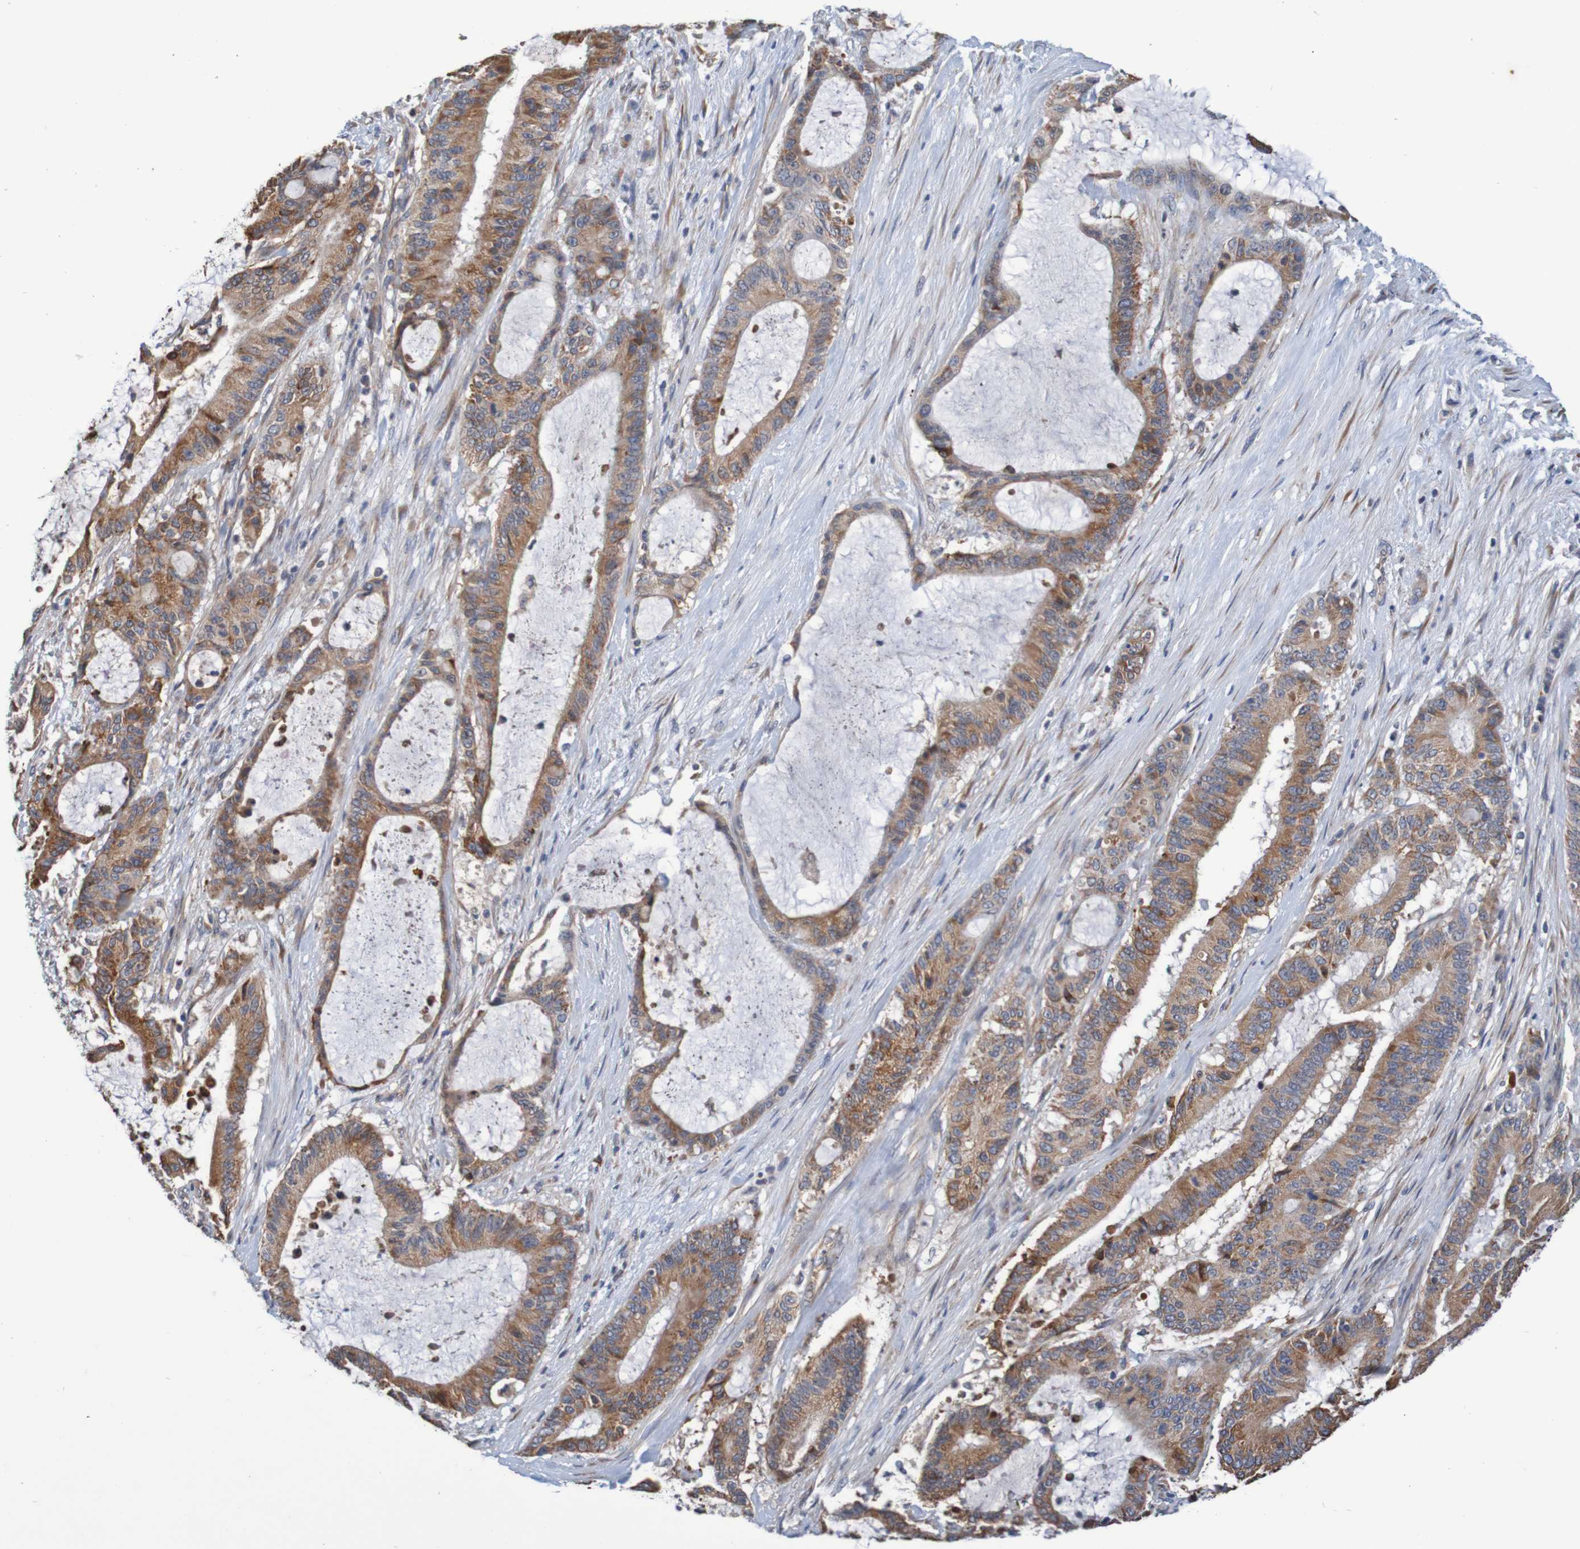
{"staining": {"intensity": "moderate", "quantity": ">75%", "location": "cytoplasmic/membranous"}, "tissue": "liver cancer", "cell_type": "Tumor cells", "image_type": "cancer", "snomed": [{"axis": "morphology", "description": "Cholangiocarcinoma"}, {"axis": "topography", "description": "Liver"}], "caption": "Protein staining by immunohistochemistry displays moderate cytoplasmic/membranous positivity in approximately >75% of tumor cells in liver cancer (cholangiocarcinoma).", "gene": "CLDN18", "patient": {"sex": "female", "age": 73}}